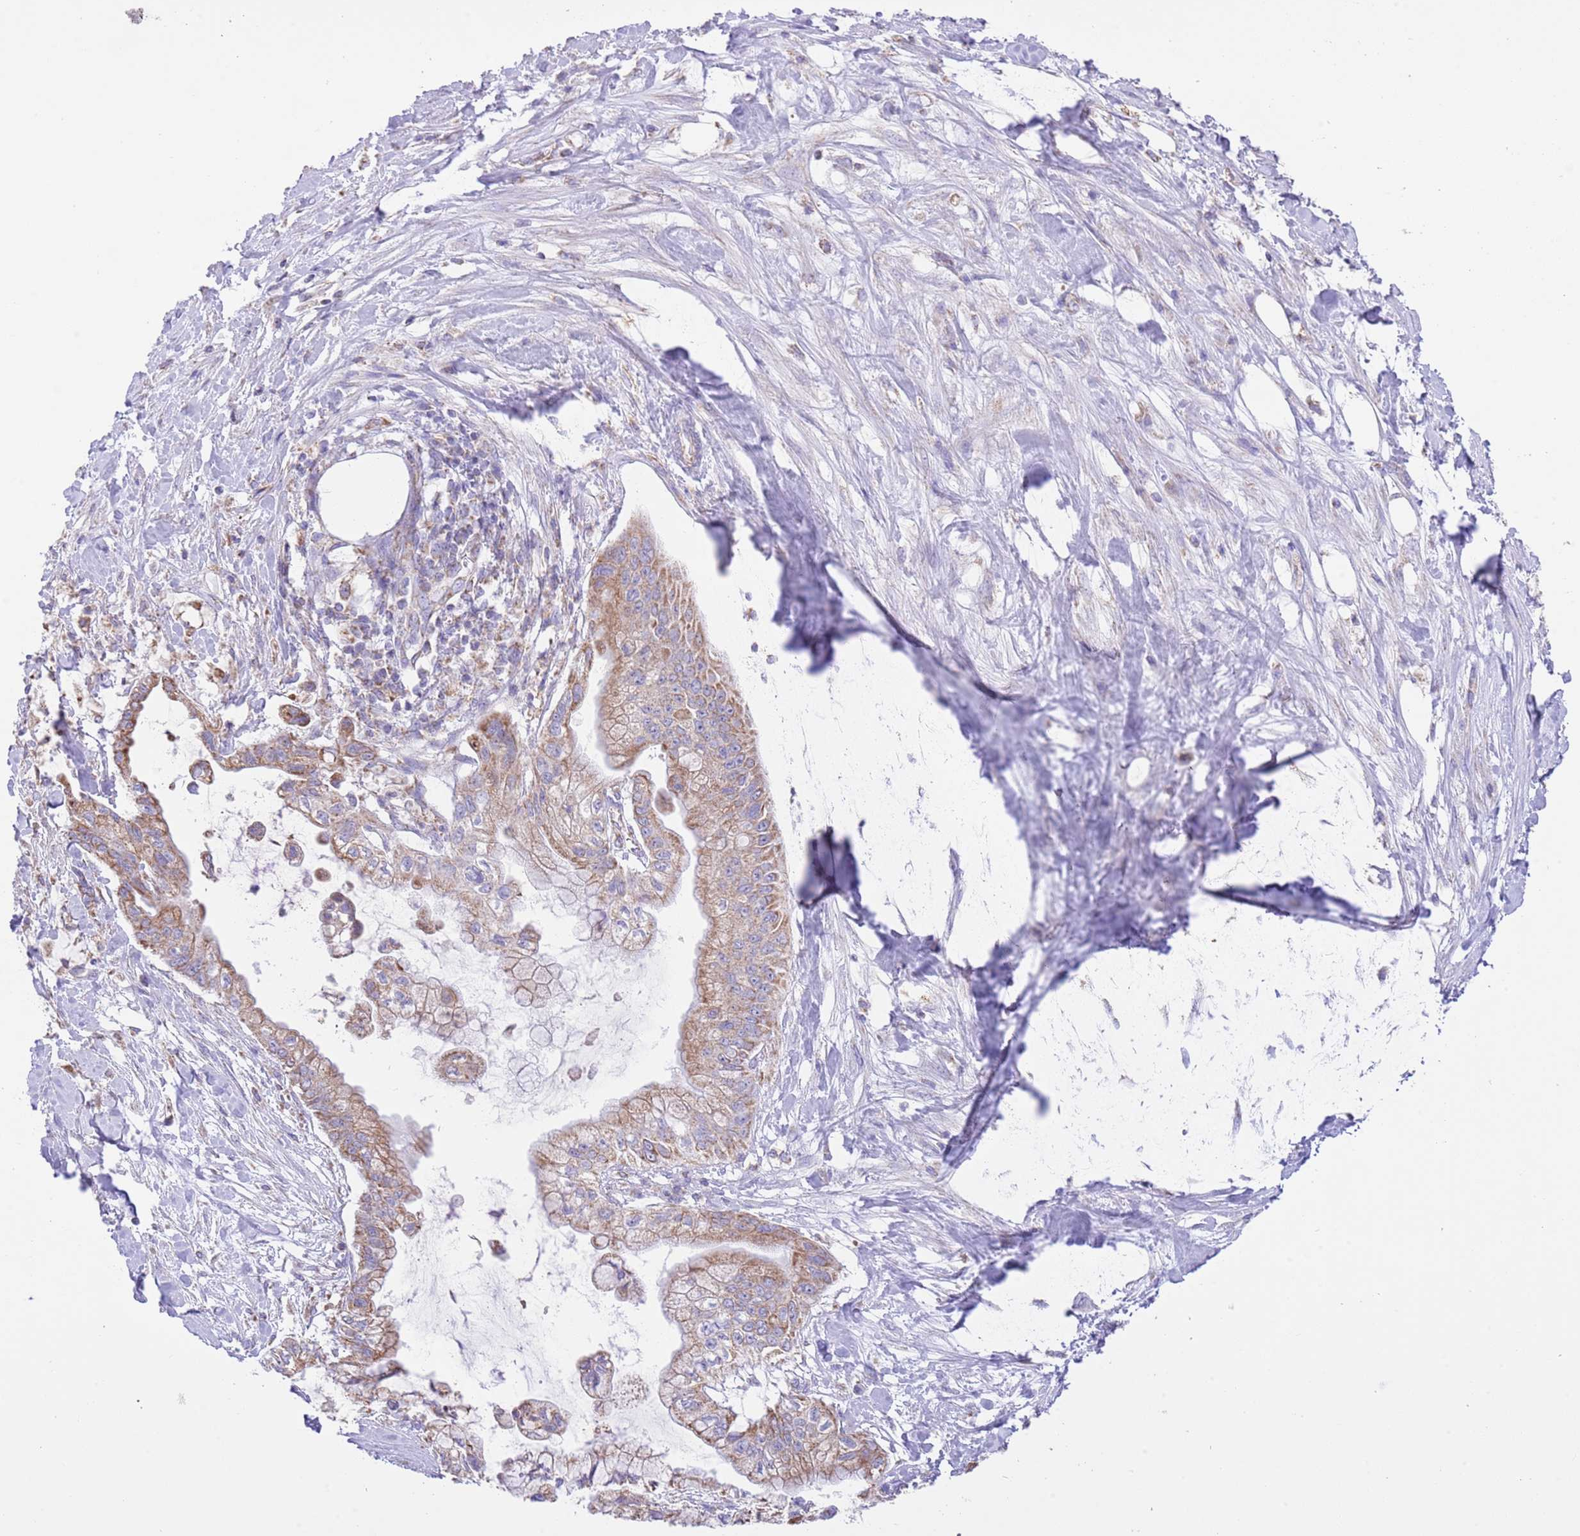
{"staining": {"intensity": "moderate", "quantity": ">75%", "location": "cytoplasmic/membranous"}, "tissue": "pancreatic cancer", "cell_type": "Tumor cells", "image_type": "cancer", "snomed": [{"axis": "morphology", "description": "Adenocarcinoma, NOS"}, {"axis": "topography", "description": "Pancreas"}], "caption": "Pancreatic cancer stained for a protein shows moderate cytoplasmic/membranous positivity in tumor cells.", "gene": "TEKTIP1", "patient": {"sex": "male", "age": 48}}